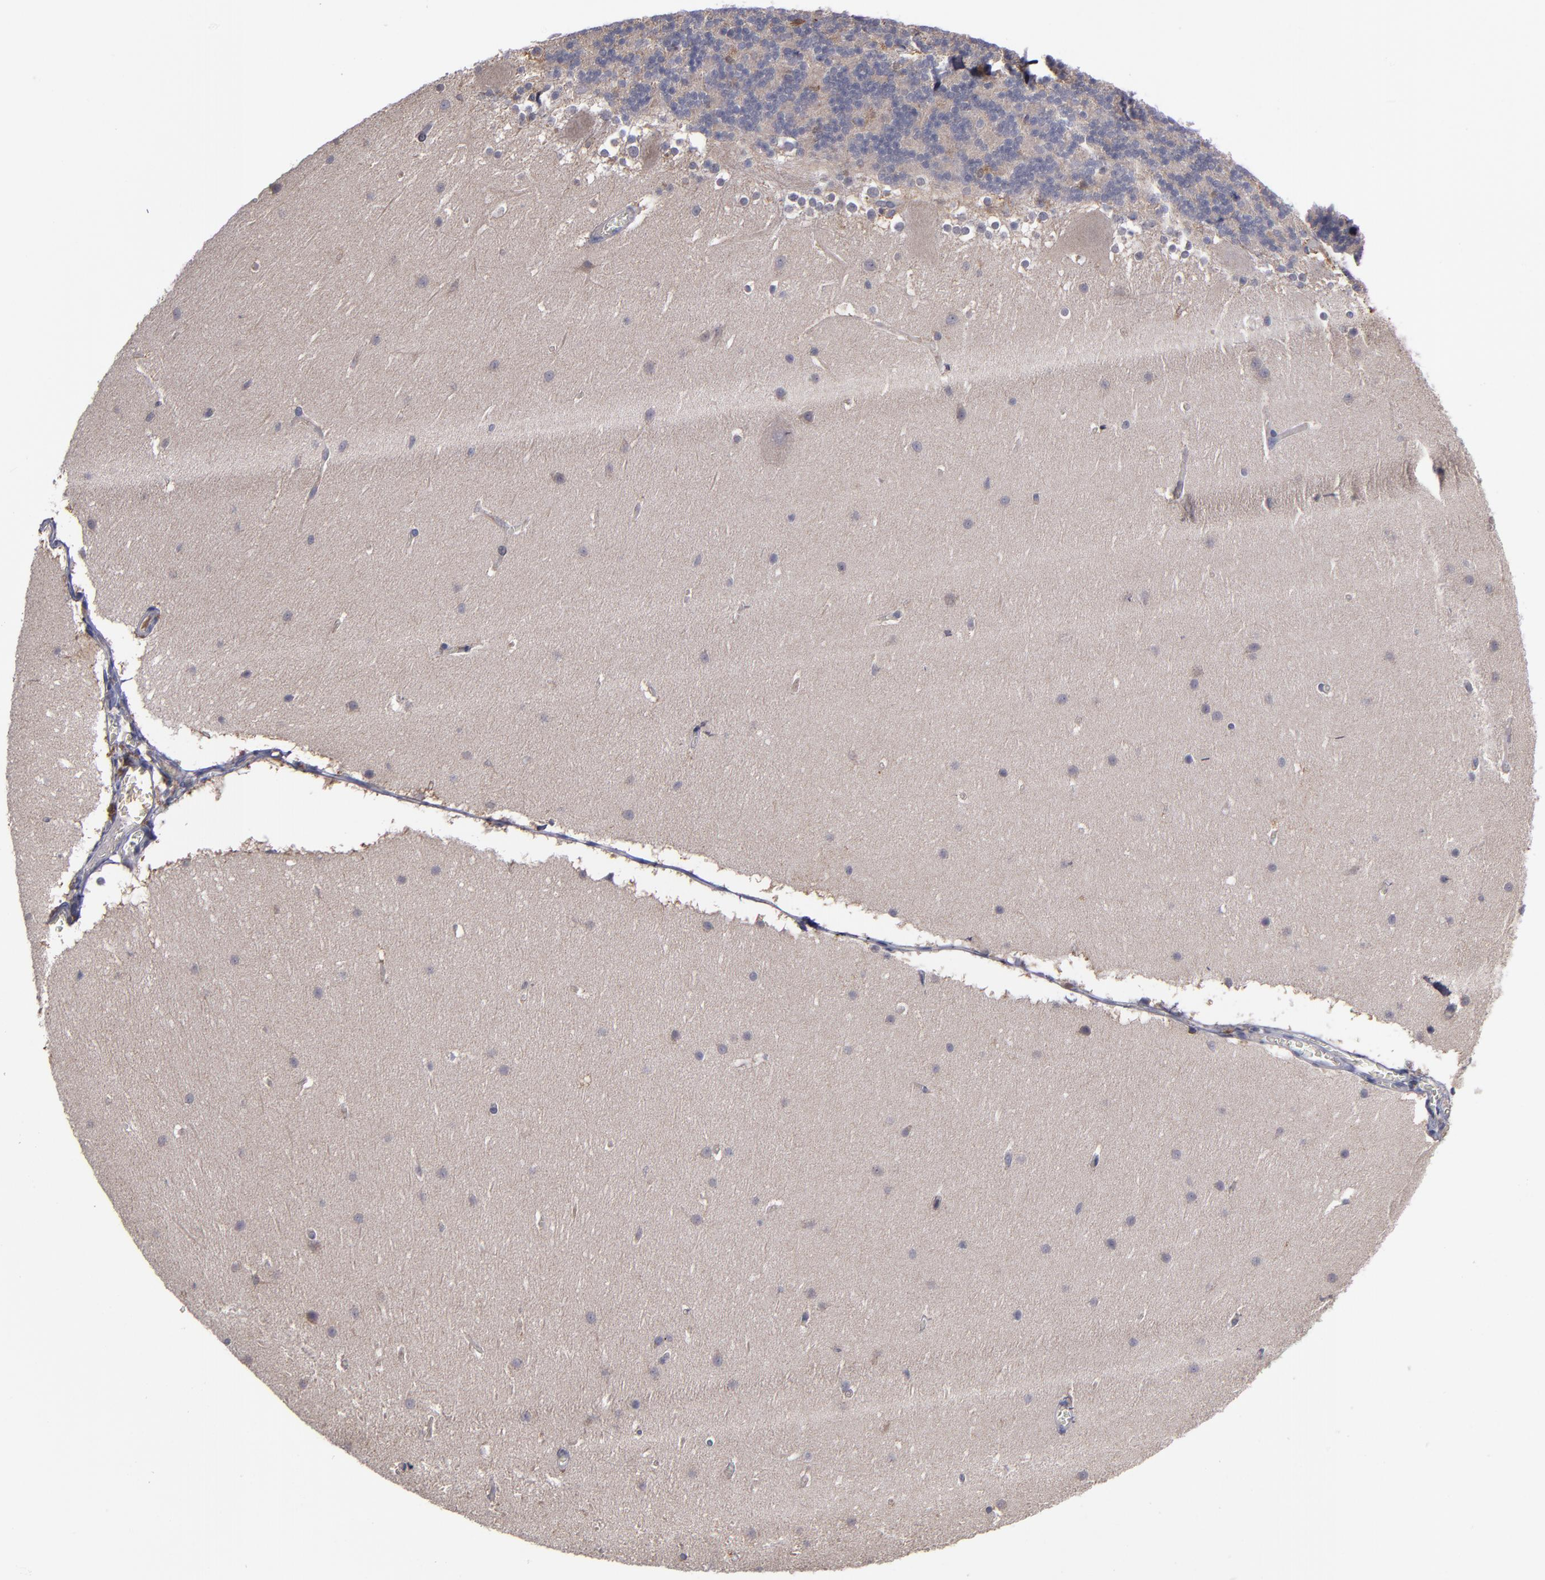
{"staining": {"intensity": "negative", "quantity": "none", "location": "none"}, "tissue": "cerebellum", "cell_type": "Cells in granular layer", "image_type": "normal", "snomed": [{"axis": "morphology", "description": "Normal tissue, NOS"}, {"axis": "topography", "description": "Cerebellum"}], "caption": "Immunohistochemical staining of unremarkable cerebellum shows no significant expression in cells in granular layer.", "gene": "MMP11", "patient": {"sex": "female", "age": 19}}